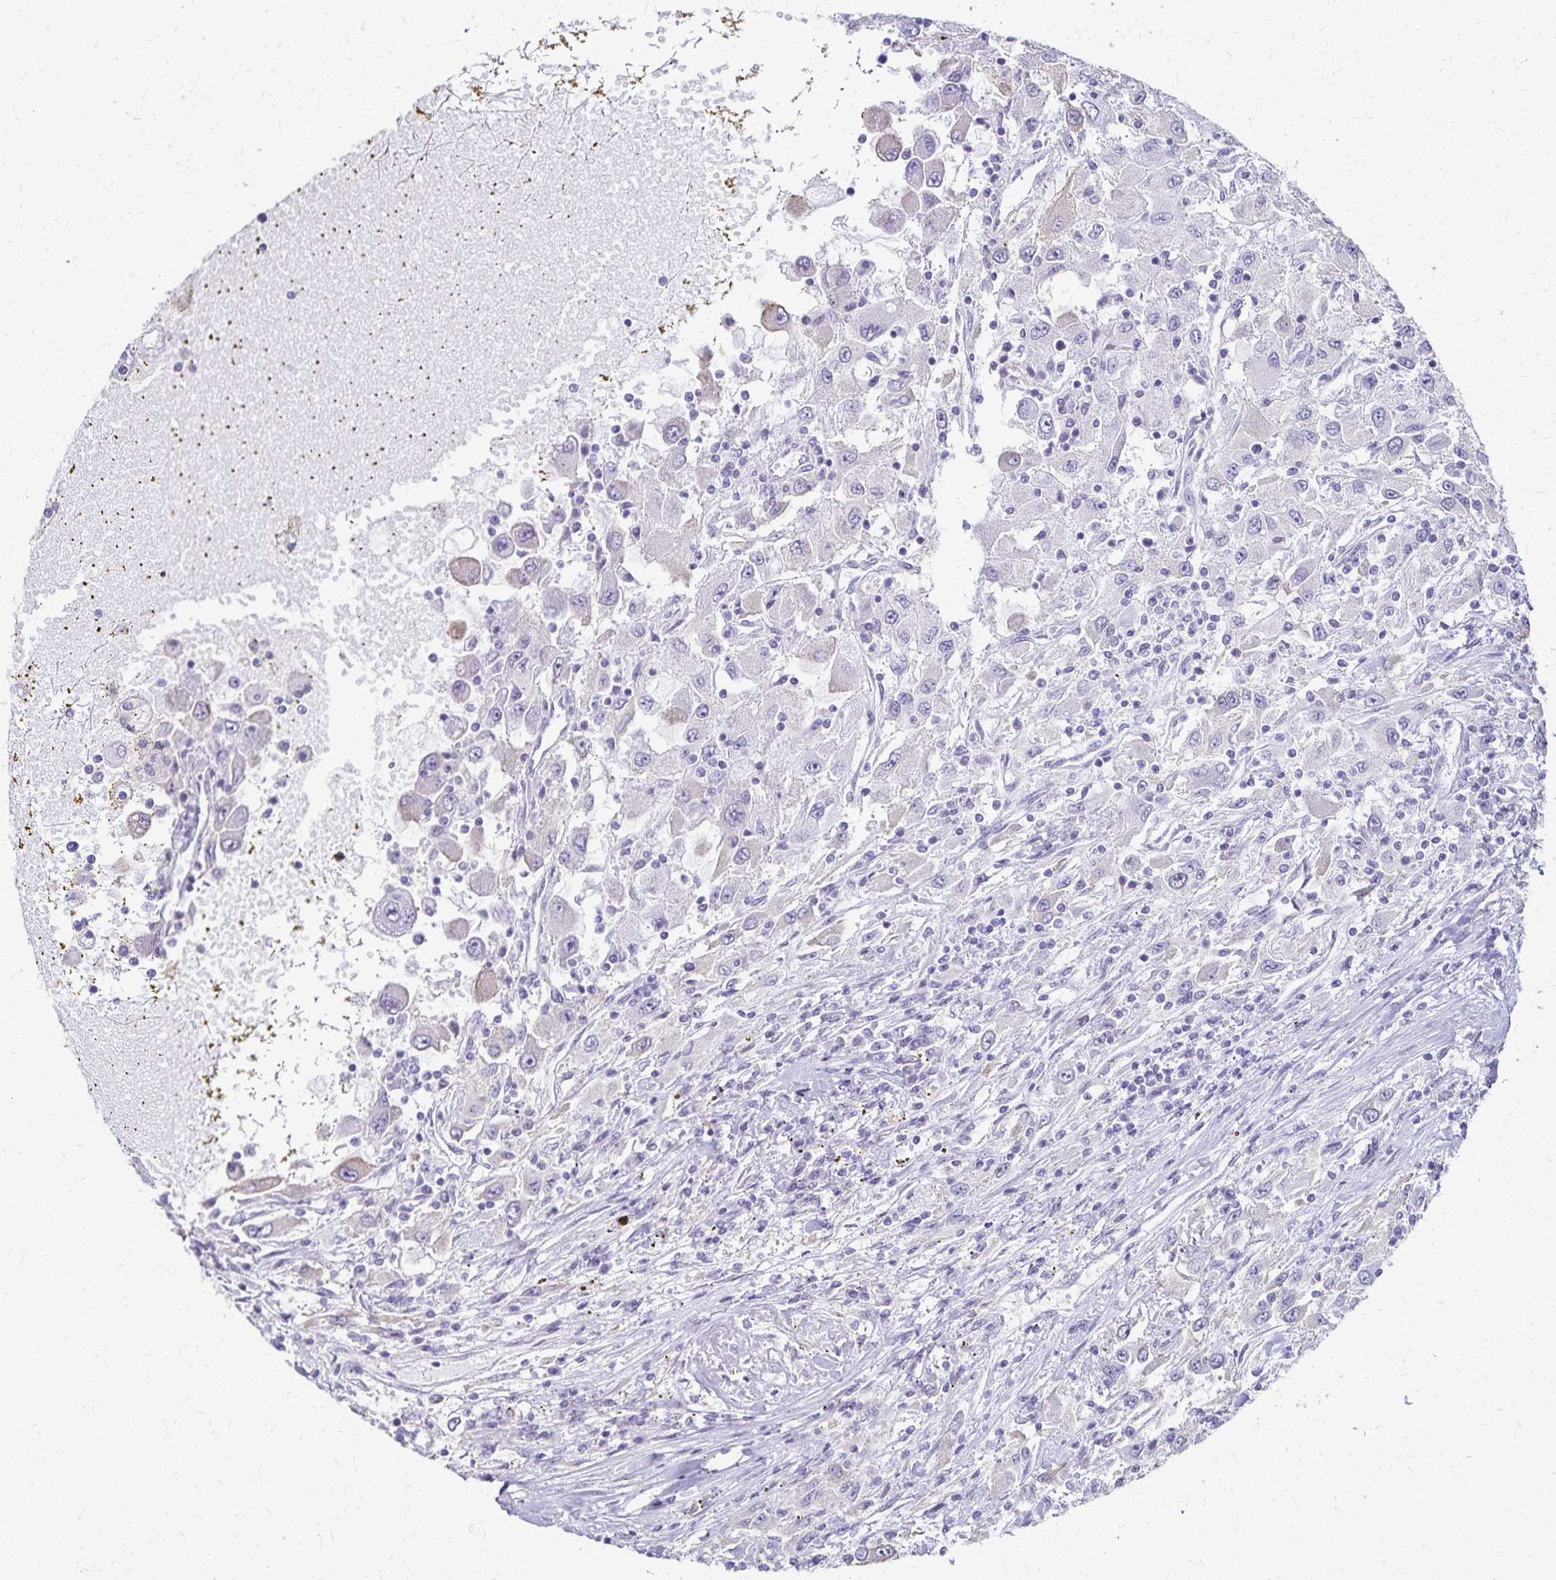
{"staining": {"intensity": "negative", "quantity": "none", "location": "none"}, "tissue": "renal cancer", "cell_type": "Tumor cells", "image_type": "cancer", "snomed": [{"axis": "morphology", "description": "Adenocarcinoma, NOS"}, {"axis": "topography", "description": "Kidney"}], "caption": "Immunohistochemistry (IHC) of renal cancer reveals no staining in tumor cells.", "gene": "KISS1", "patient": {"sex": "female", "age": 67}}